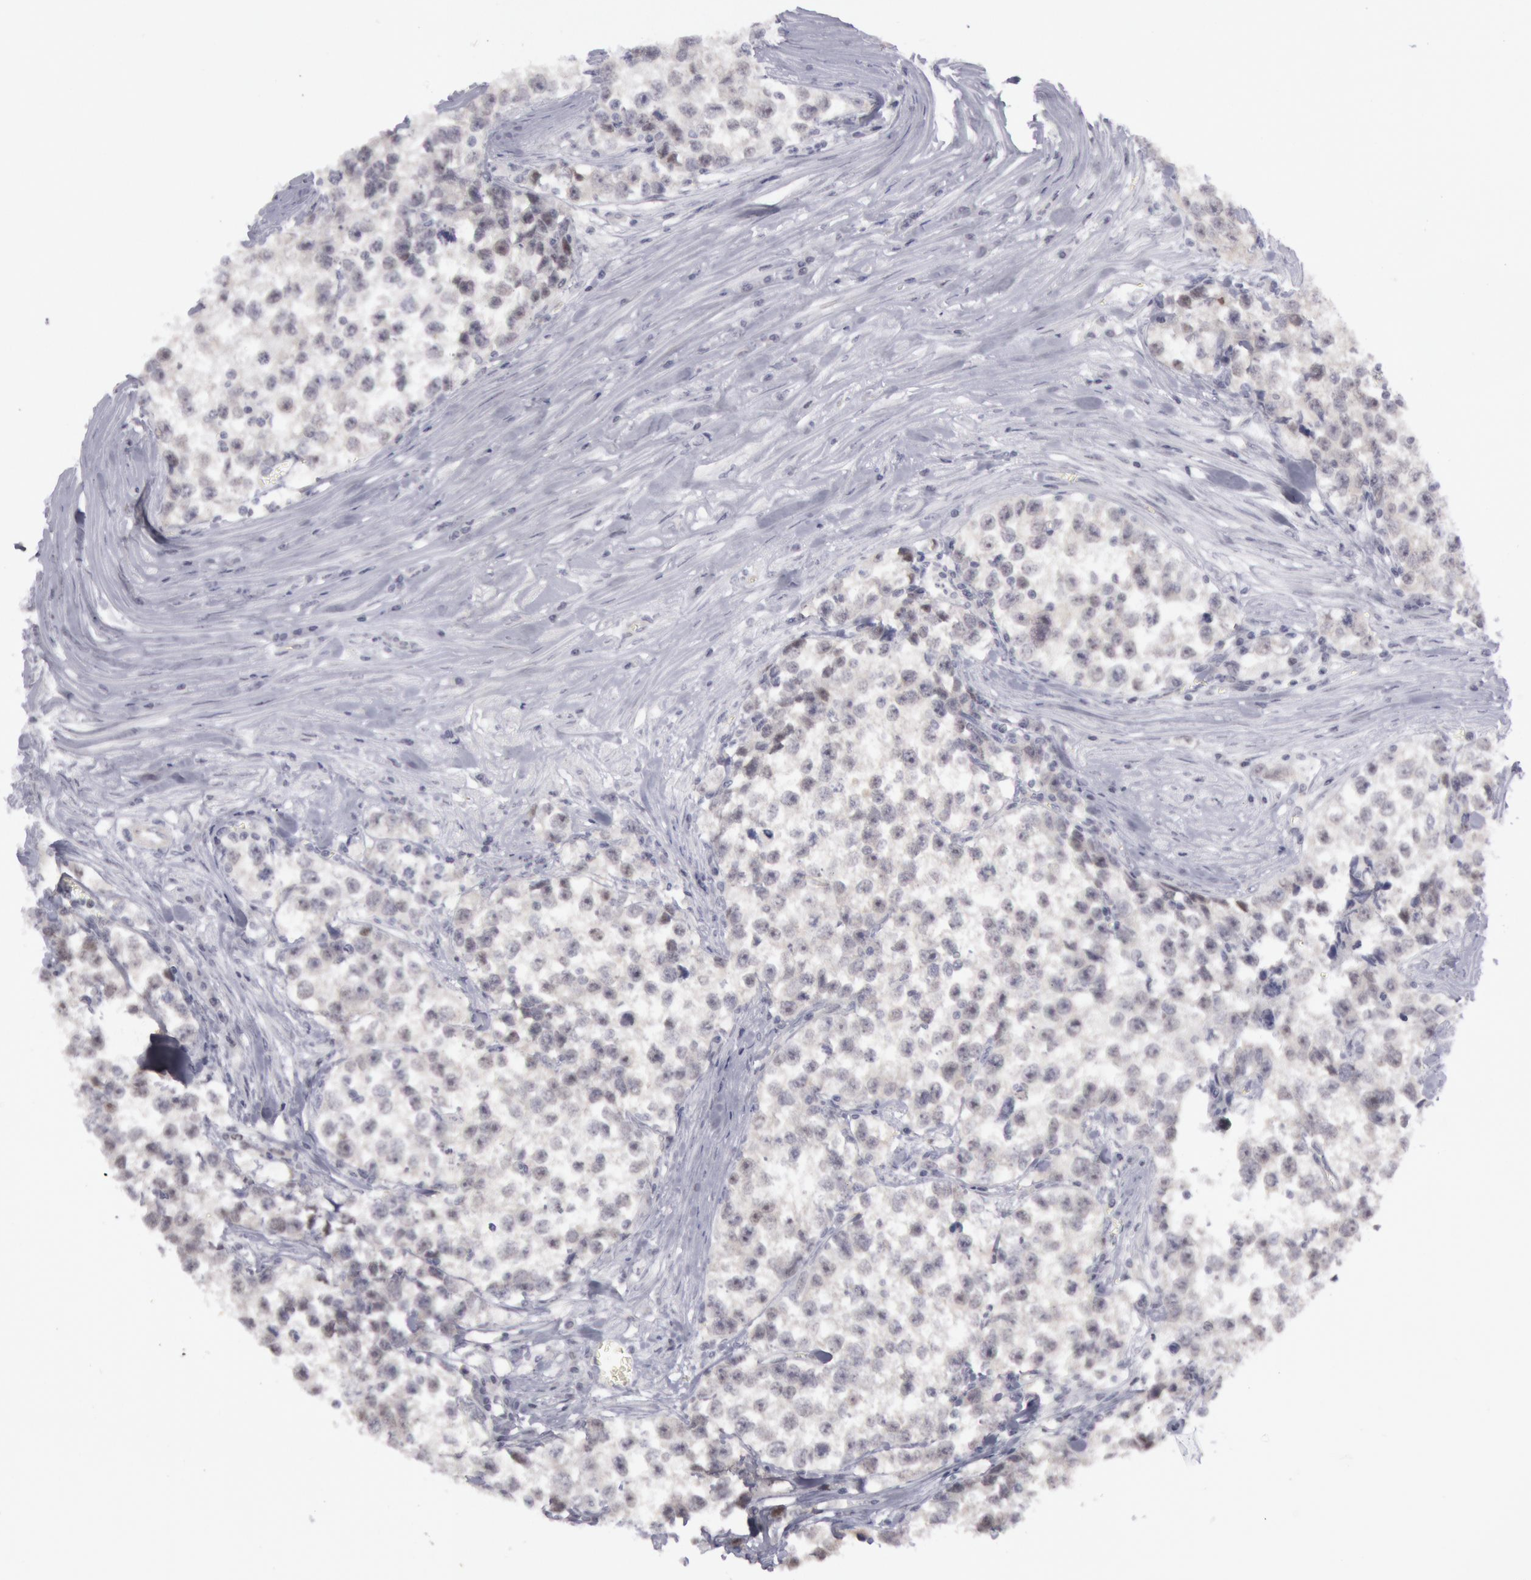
{"staining": {"intensity": "negative", "quantity": "none", "location": "none"}, "tissue": "testis cancer", "cell_type": "Tumor cells", "image_type": "cancer", "snomed": [{"axis": "morphology", "description": "Seminoma, NOS"}, {"axis": "morphology", "description": "Carcinoma, Embryonal, NOS"}, {"axis": "topography", "description": "Testis"}], "caption": "There is no significant expression in tumor cells of testis embryonal carcinoma.", "gene": "JOSD1", "patient": {"sex": "male", "age": 30}}